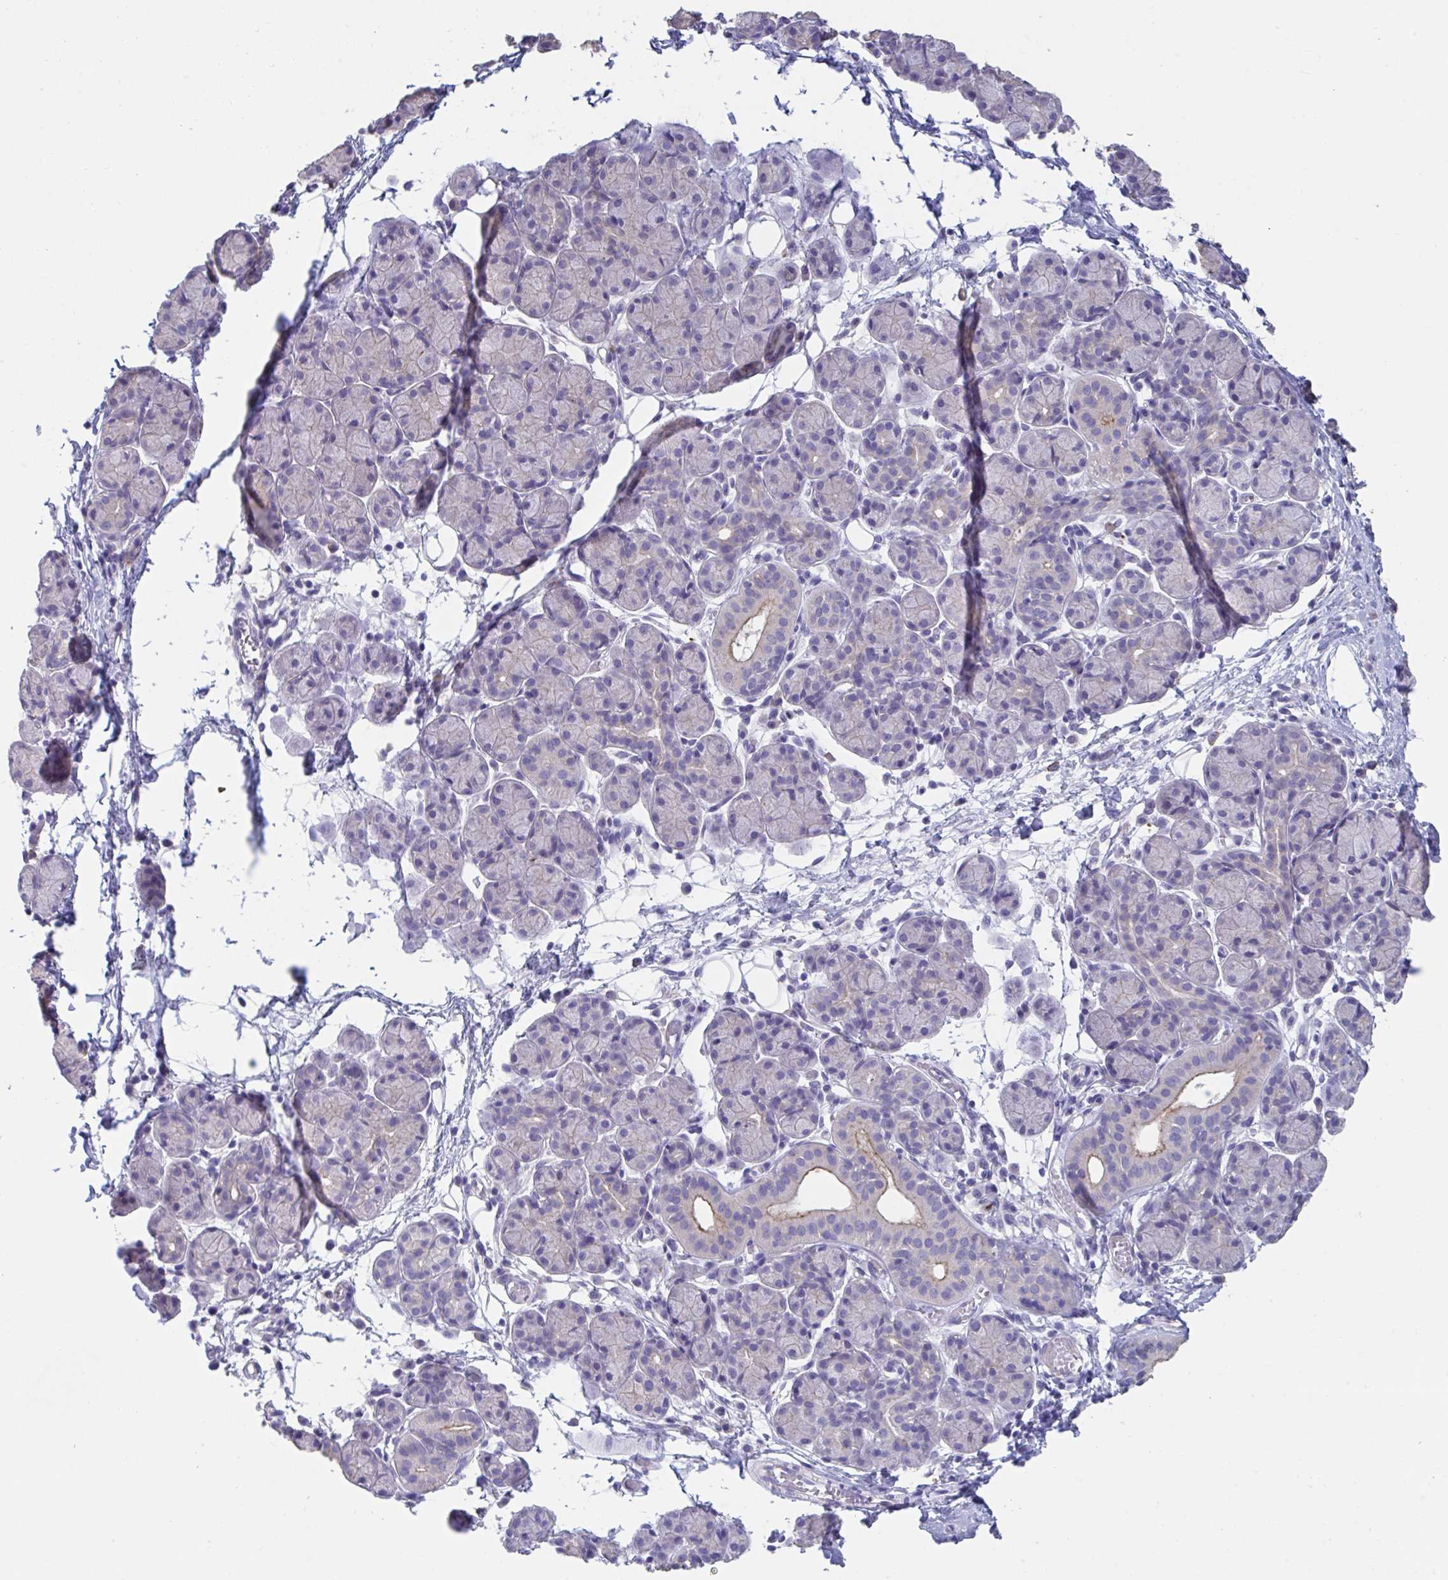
{"staining": {"intensity": "moderate", "quantity": "<25%", "location": "cytoplasmic/membranous"}, "tissue": "salivary gland", "cell_type": "Glandular cells", "image_type": "normal", "snomed": [{"axis": "morphology", "description": "Normal tissue, NOS"}, {"axis": "morphology", "description": "Inflammation, NOS"}, {"axis": "topography", "description": "Lymph node"}, {"axis": "topography", "description": "Salivary gland"}], "caption": "DAB (3,3'-diaminobenzidine) immunohistochemical staining of benign human salivary gland shows moderate cytoplasmic/membranous protein staining in about <25% of glandular cells. (Stains: DAB in brown, nuclei in blue, Microscopy: brightfield microscopy at high magnification).", "gene": "GPR162", "patient": {"sex": "male", "age": 3}}